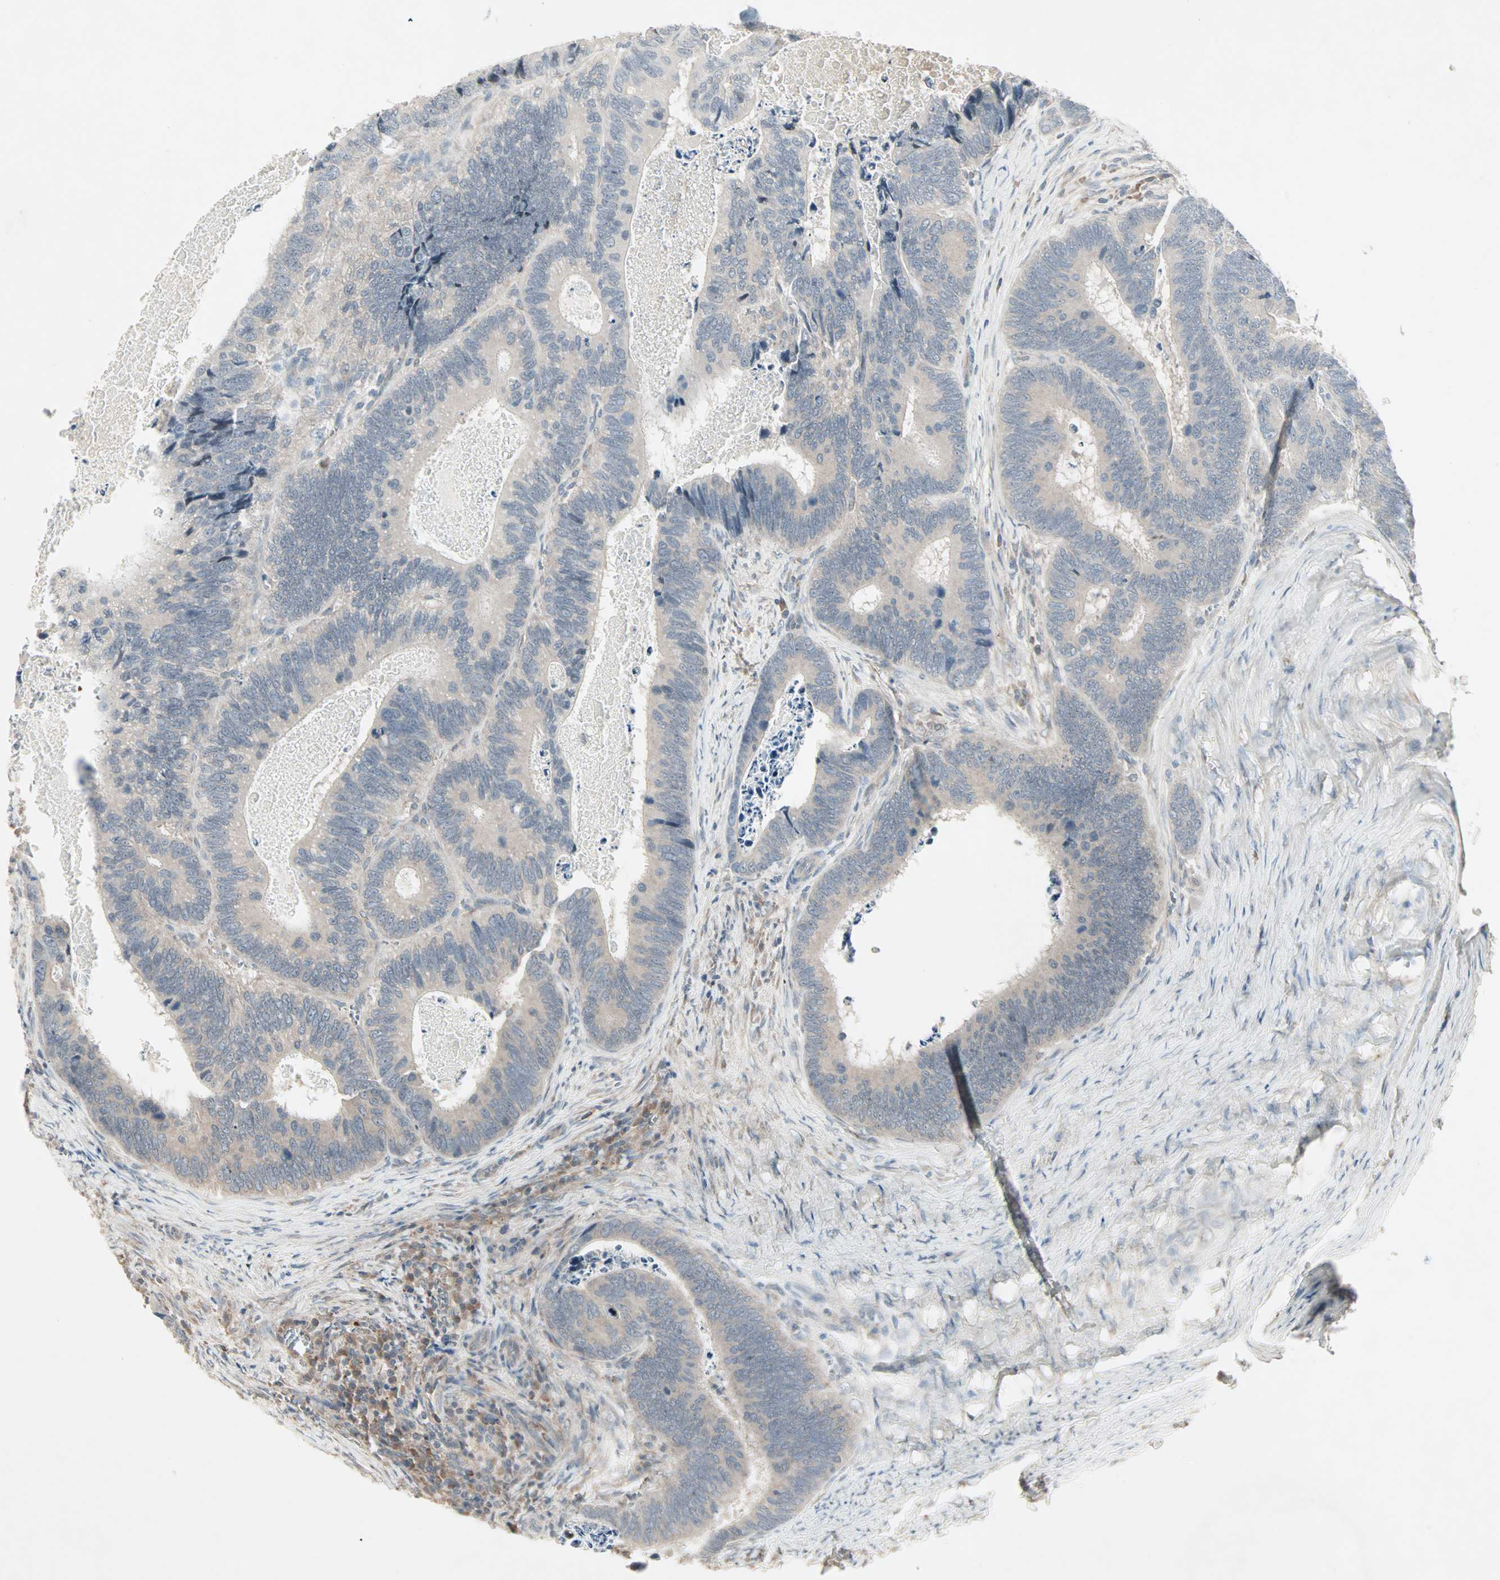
{"staining": {"intensity": "weak", "quantity": "<25%", "location": "cytoplasmic/membranous"}, "tissue": "colorectal cancer", "cell_type": "Tumor cells", "image_type": "cancer", "snomed": [{"axis": "morphology", "description": "Adenocarcinoma, NOS"}, {"axis": "topography", "description": "Colon"}], "caption": "Colorectal adenocarcinoma was stained to show a protein in brown. There is no significant expression in tumor cells. (Brightfield microscopy of DAB (3,3'-diaminobenzidine) immunohistochemistry (IHC) at high magnification).", "gene": "JMJD7-PLA2G4B", "patient": {"sex": "male", "age": 72}}